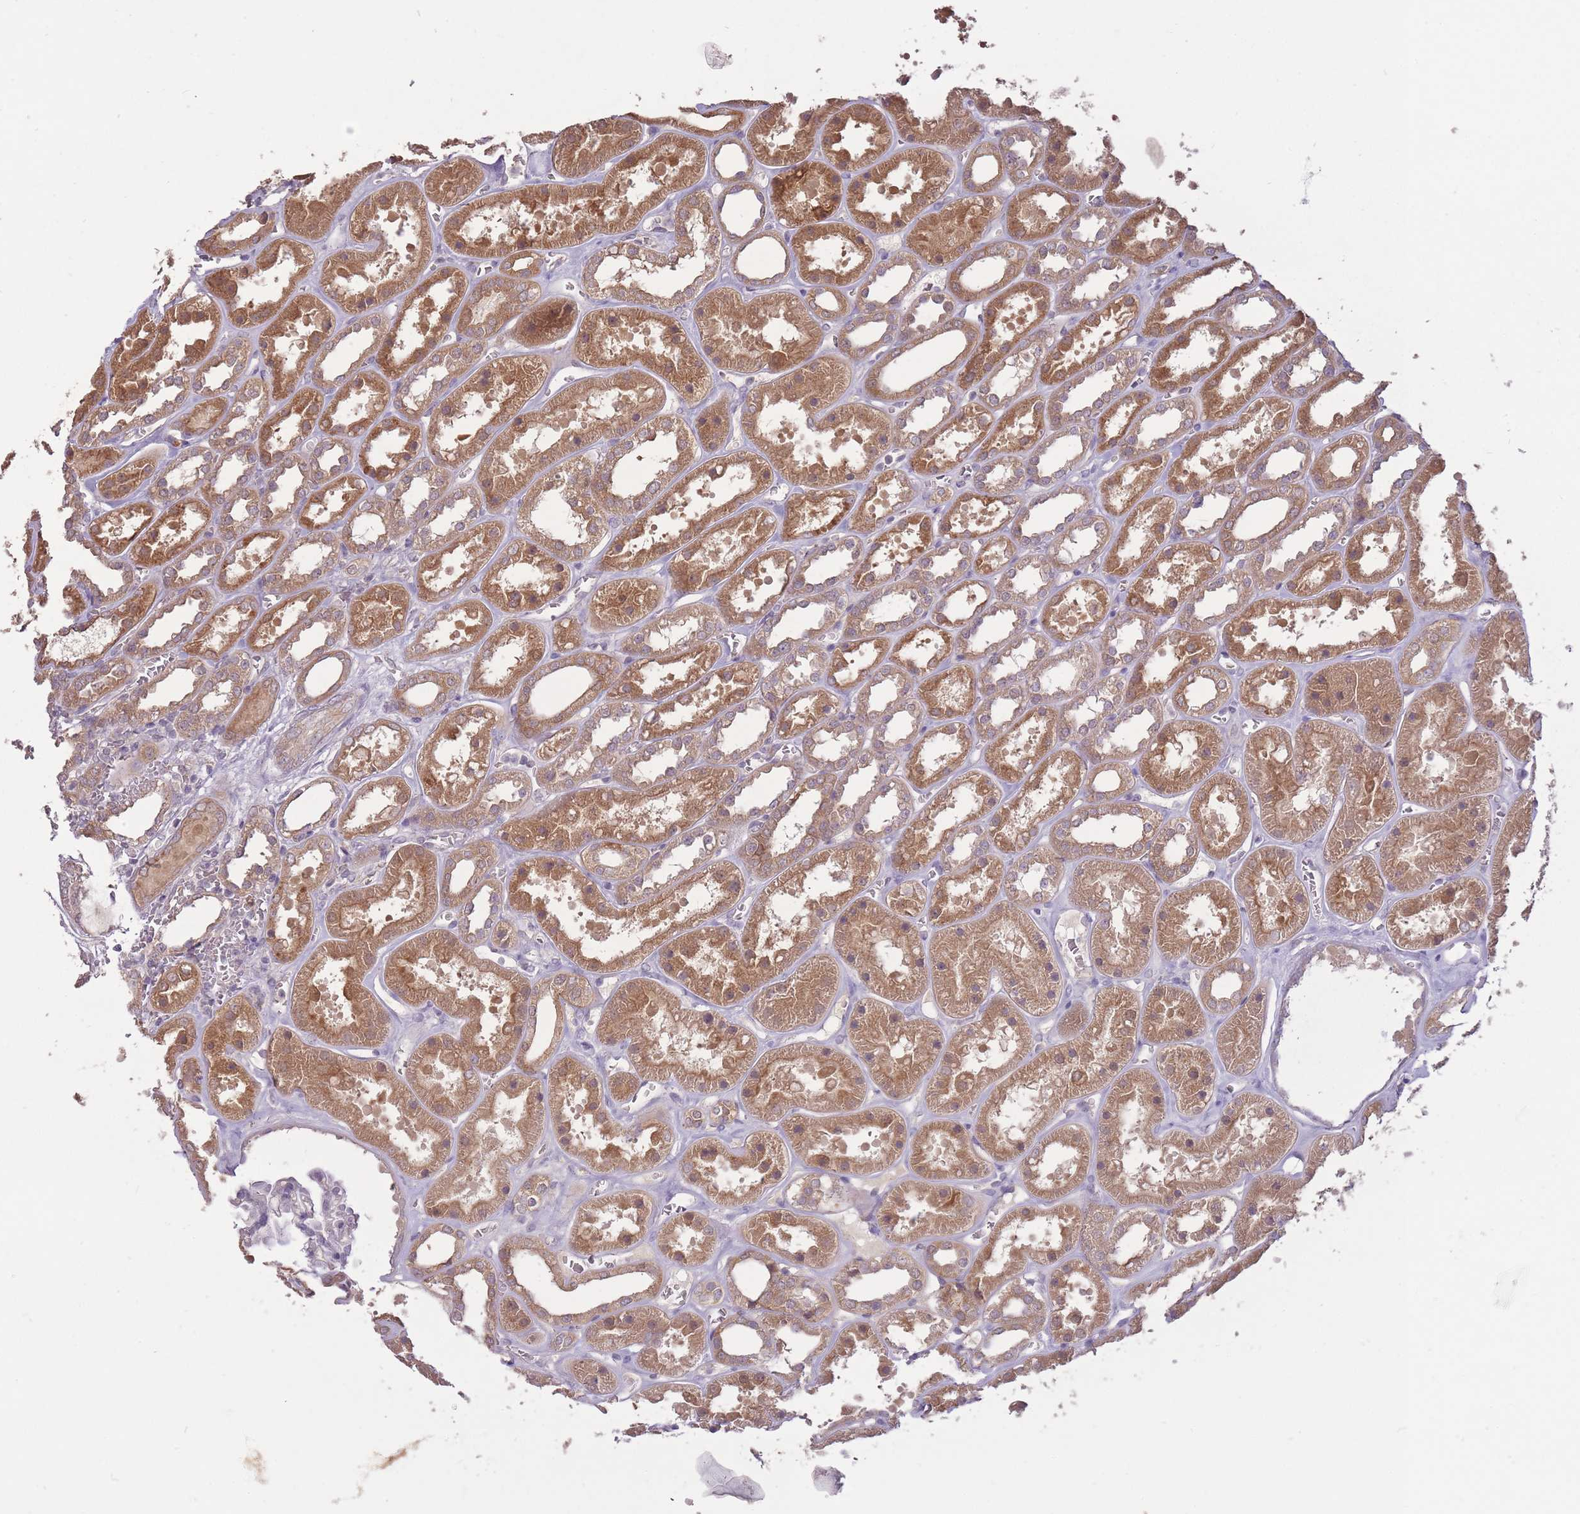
{"staining": {"intensity": "negative", "quantity": "none", "location": "none"}, "tissue": "kidney", "cell_type": "Cells in glomeruli", "image_type": "normal", "snomed": [{"axis": "morphology", "description": "Normal tissue, NOS"}, {"axis": "topography", "description": "Kidney"}], "caption": "A high-resolution photomicrograph shows IHC staining of benign kidney, which displays no significant staining in cells in glomeruli.", "gene": "LRATD2", "patient": {"sex": "female", "age": 41}}